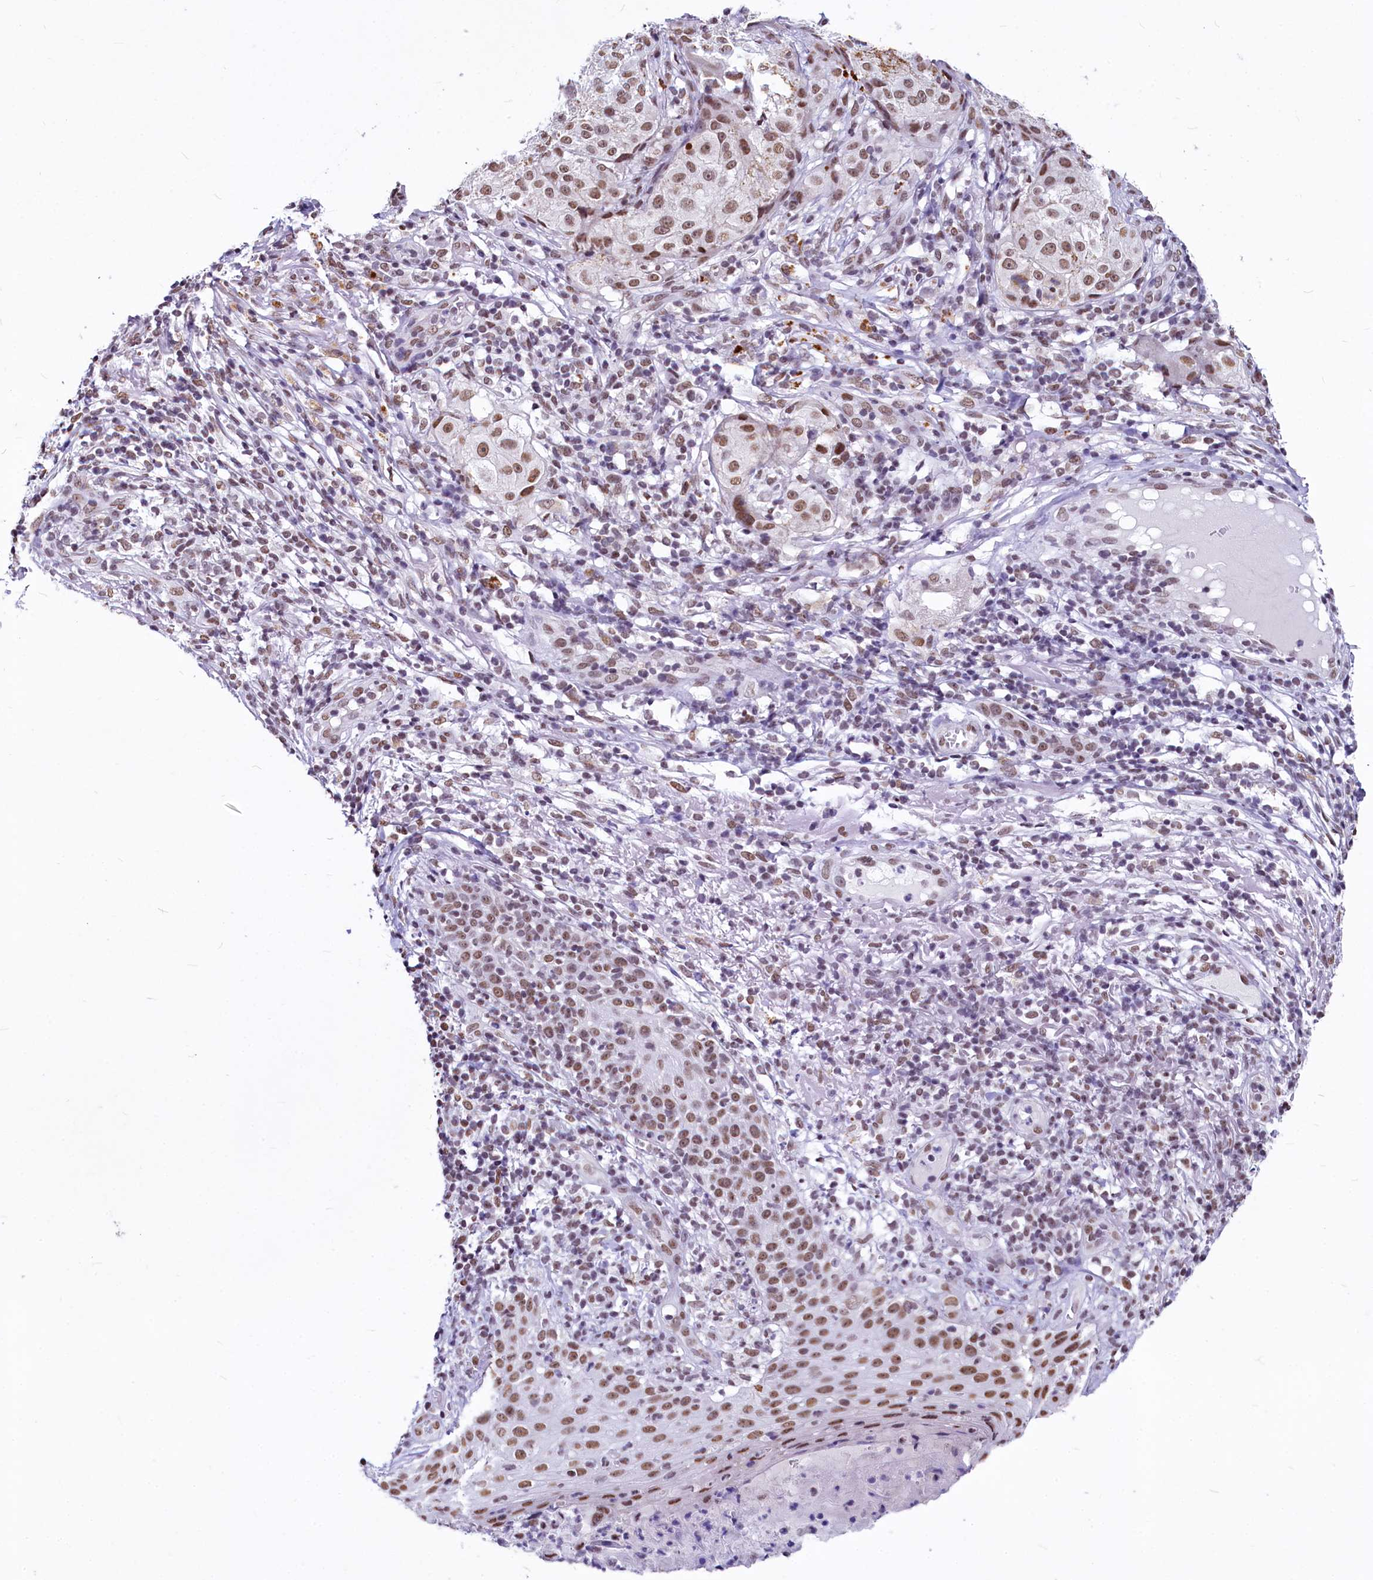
{"staining": {"intensity": "moderate", "quantity": ">75%", "location": "nuclear"}, "tissue": "melanoma", "cell_type": "Tumor cells", "image_type": "cancer", "snomed": [{"axis": "morphology", "description": "Necrosis, NOS"}, {"axis": "morphology", "description": "Malignant melanoma, NOS"}, {"axis": "topography", "description": "Skin"}], "caption": "A brown stain highlights moderate nuclear positivity of a protein in malignant melanoma tumor cells.", "gene": "PARPBP", "patient": {"sex": "female", "age": 87}}